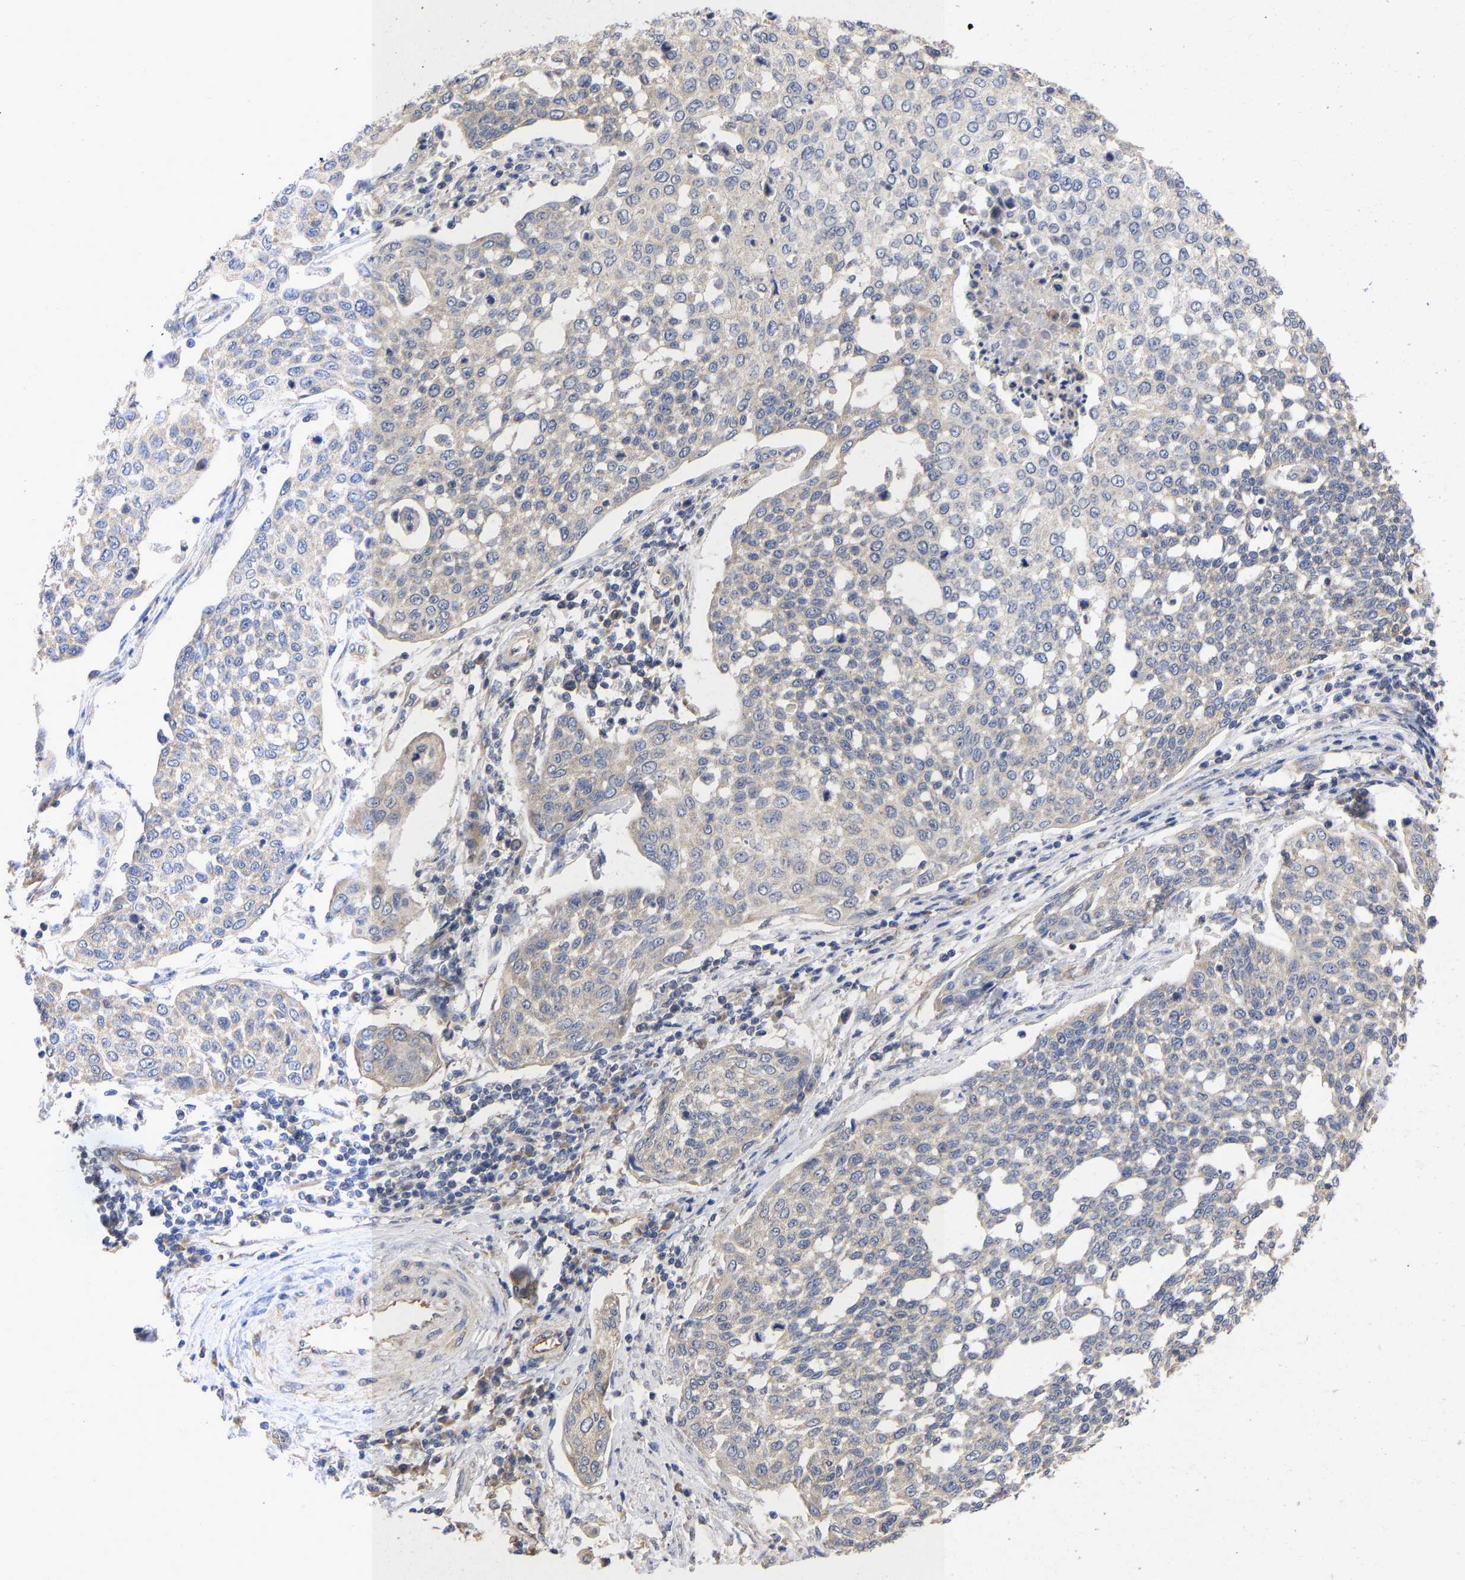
{"staining": {"intensity": "negative", "quantity": "none", "location": "none"}, "tissue": "cervical cancer", "cell_type": "Tumor cells", "image_type": "cancer", "snomed": [{"axis": "morphology", "description": "Squamous cell carcinoma, NOS"}, {"axis": "topography", "description": "Cervix"}], "caption": "The immunohistochemistry micrograph has no significant positivity in tumor cells of cervical cancer tissue.", "gene": "MAP2K3", "patient": {"sex": "female", "age": 34}}